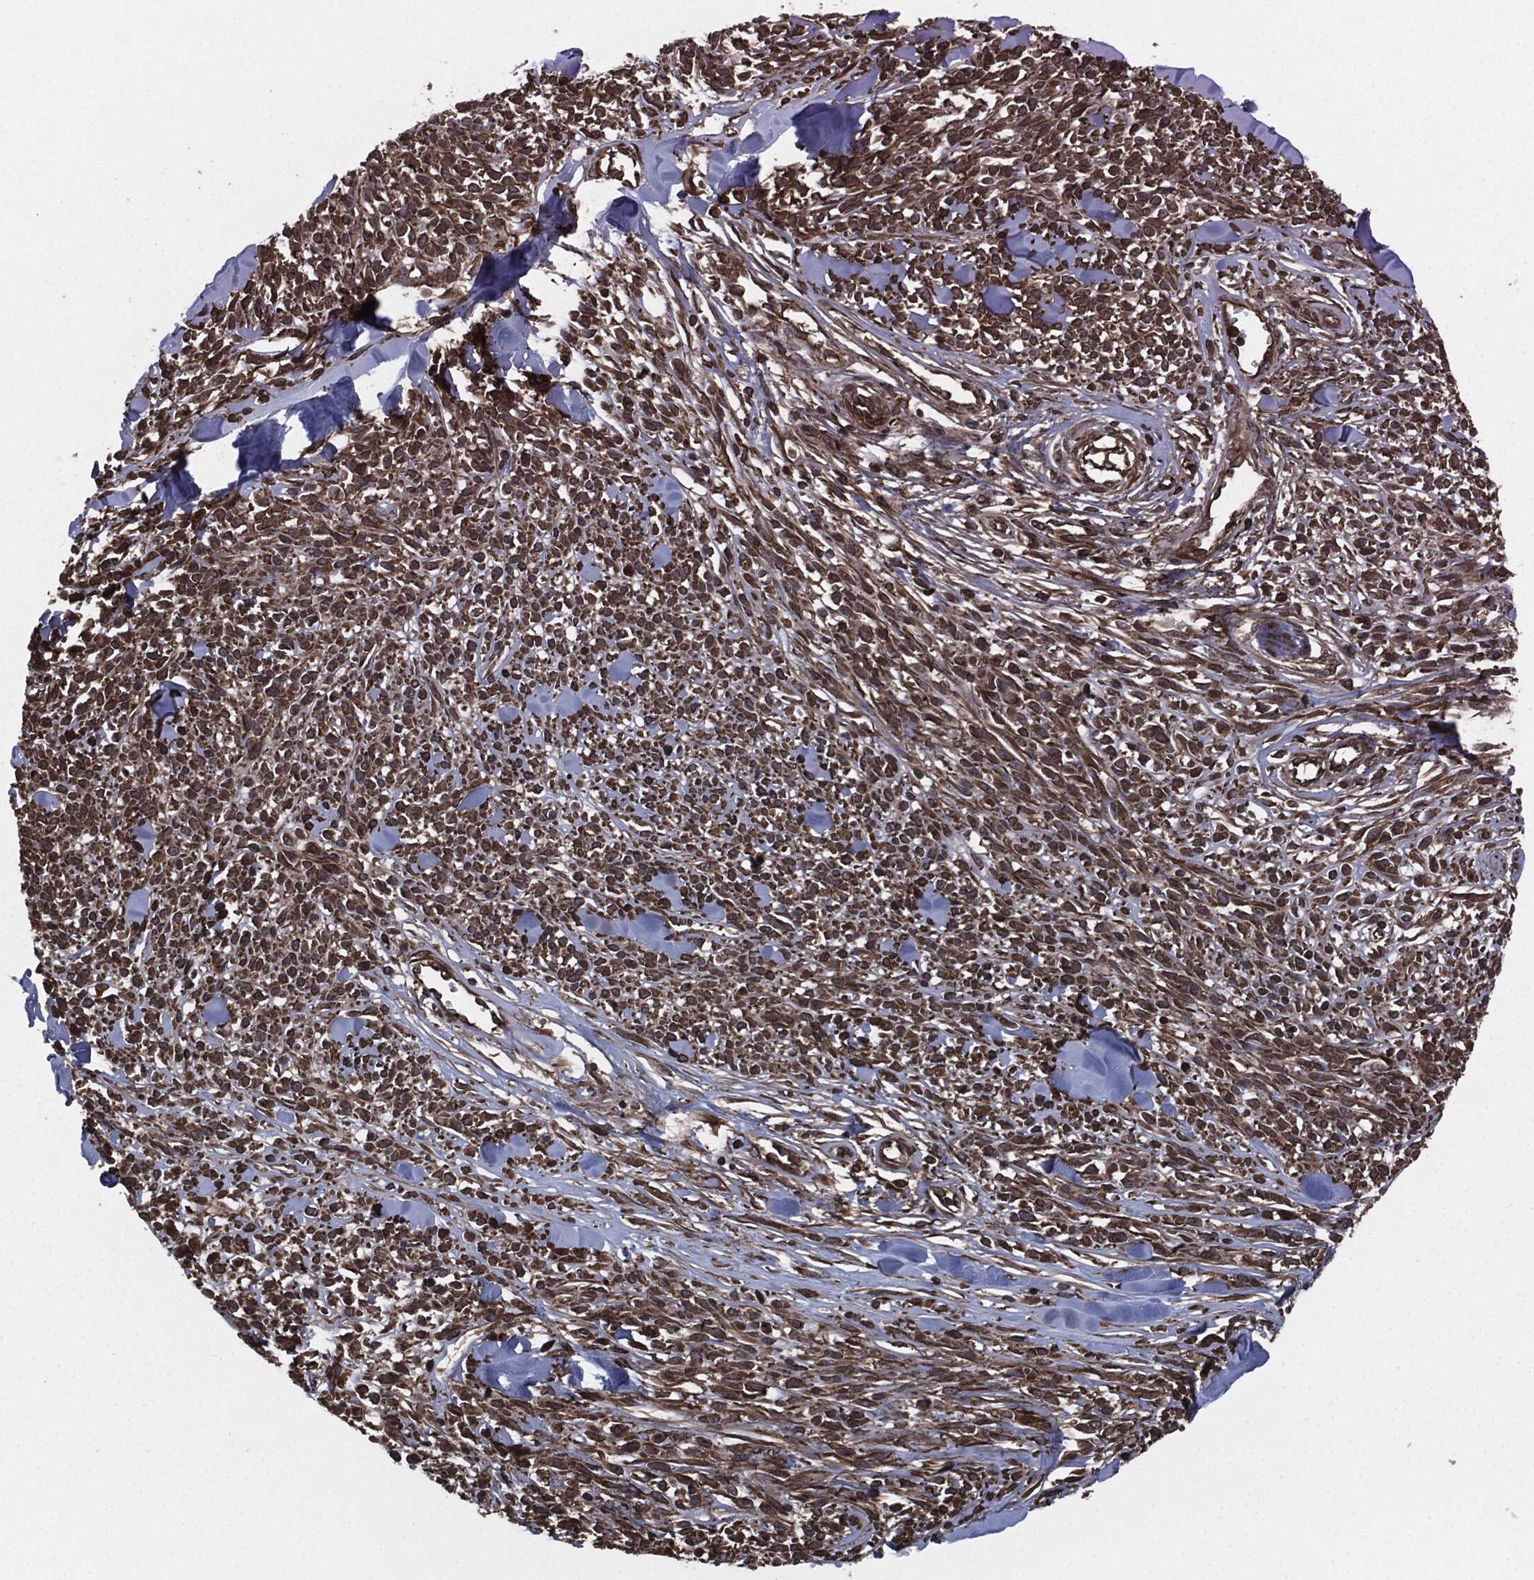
{"staining": {"intensity": "strong", "quantity": ">75%", "location": "cytoplasmic/membranous"}, "tissue": "melanoma", "cell_type": "Tumor cells", "image_type": "cancer", "snomed": [{"axis": "morphology", "description": "Malignant melanoma, NOS"}, {"axis": "topography", "description": "Skin"}, {"axis": "topography", "description": "Skin of trunk"}], "caption": "The immunohistochemical stain shows strong cytoplasmic/membranous positivity in tumor cells of malignant melanoma tissue.", "gene": "RAP1GDS1", "patient": {"sex": "male", "age": 74}}